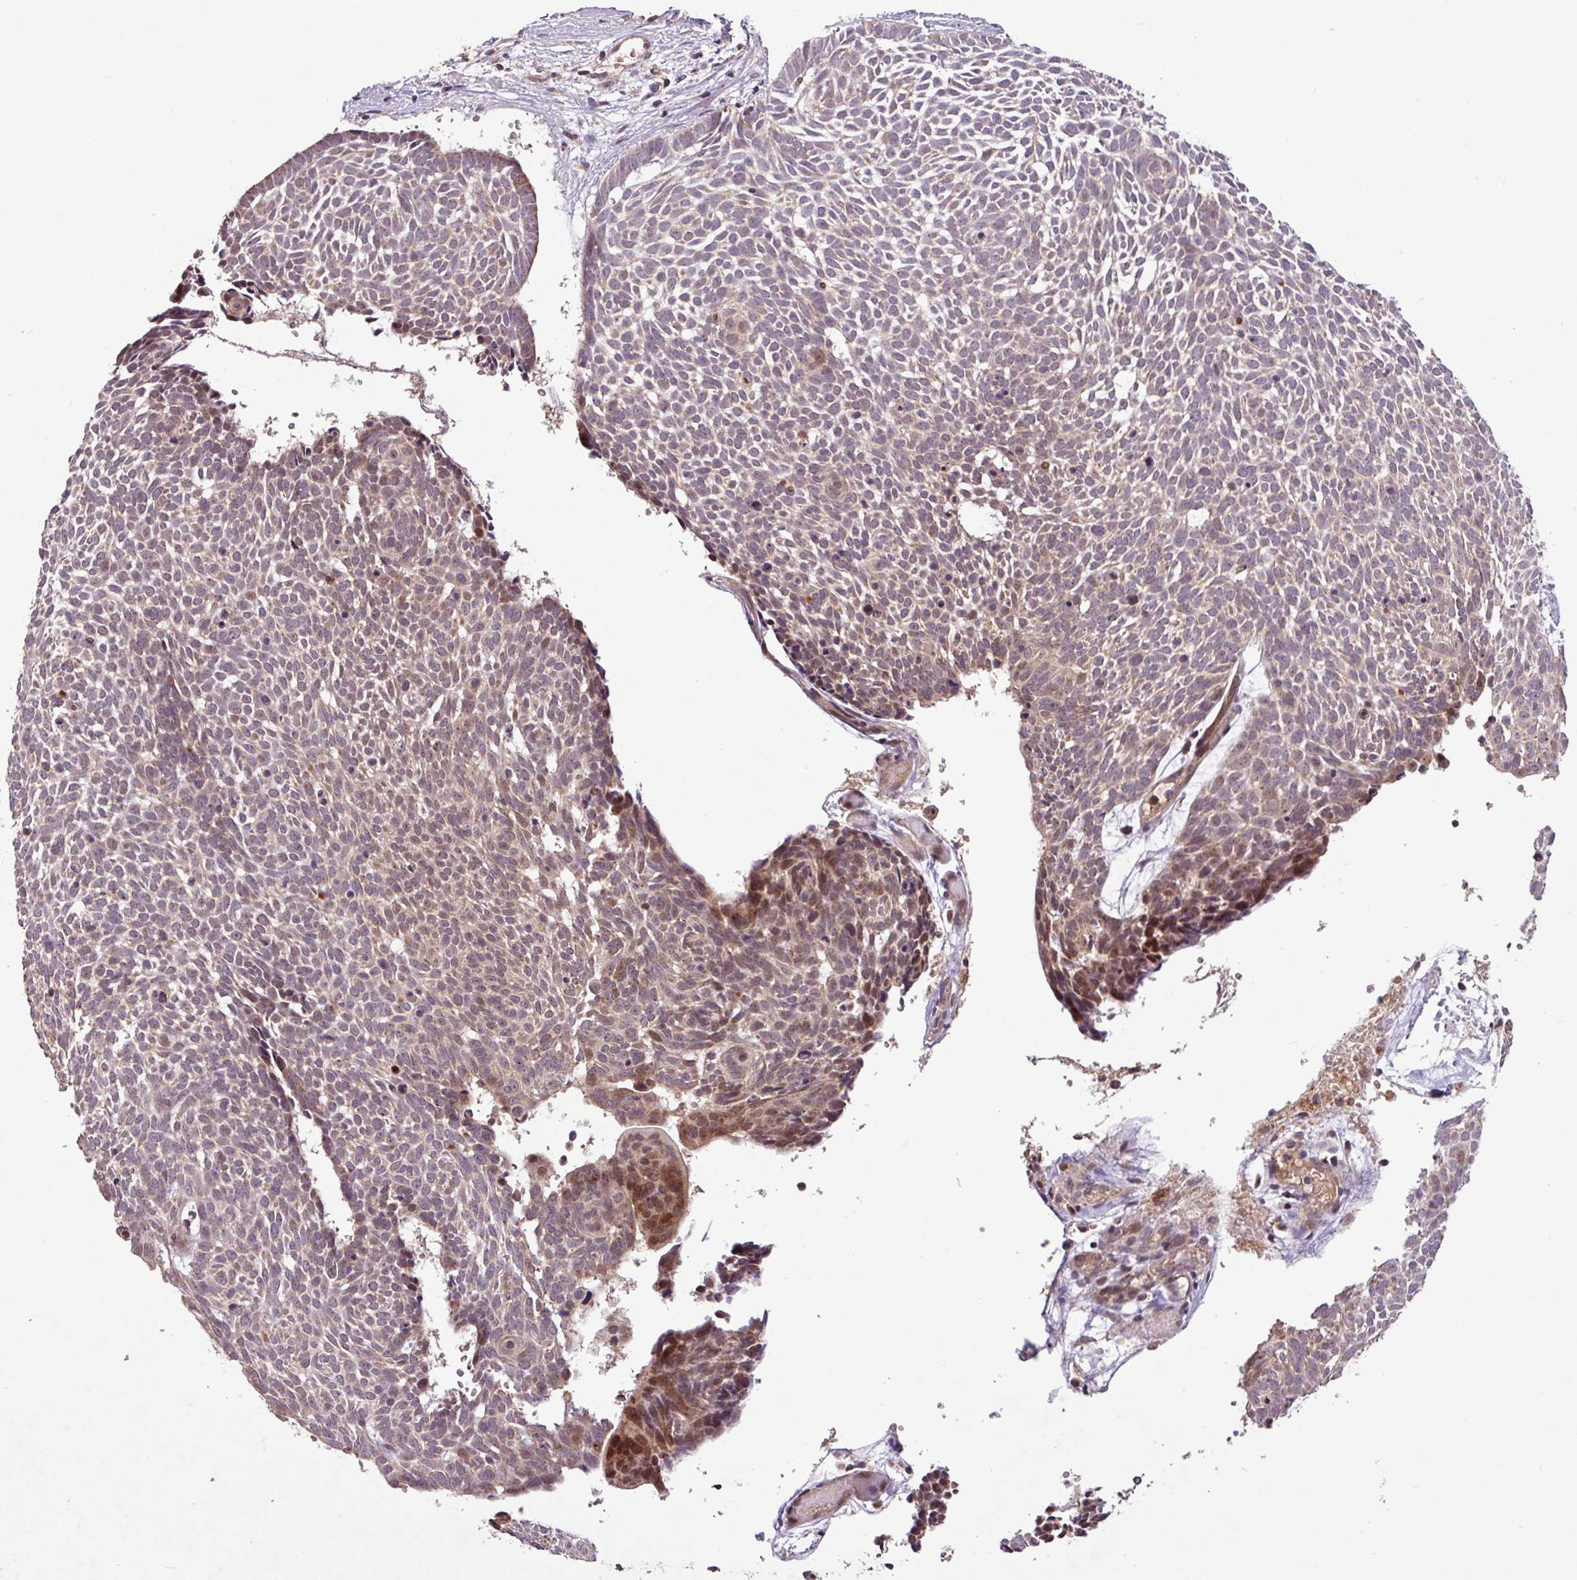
{"staining": {"intensity": "moderate", "quantity": "25%-75%", "location": "cytoplasmic/membranous,nuclear"}, "tissue": "skin cancer", "cell_type": "Tumor cells", "image_type": "cancer", "snomed": [{"axis": "morphology", "description": "Basal cell carcinoma"}, {"axis": "topography", "description": "Skin"}], "caption": "High-magnification brightfield microscopy of skin basal cell carcinoma stained with DAB (brown) and counterstained with hematoxylin (blue). tumor cells exhibit moderate cytoplasmic/membranous and nuclear positivity is present in approximately25%-75% of cells.", "gene": "YPEL3", "patient": {"sex": "male", "age": 61}}